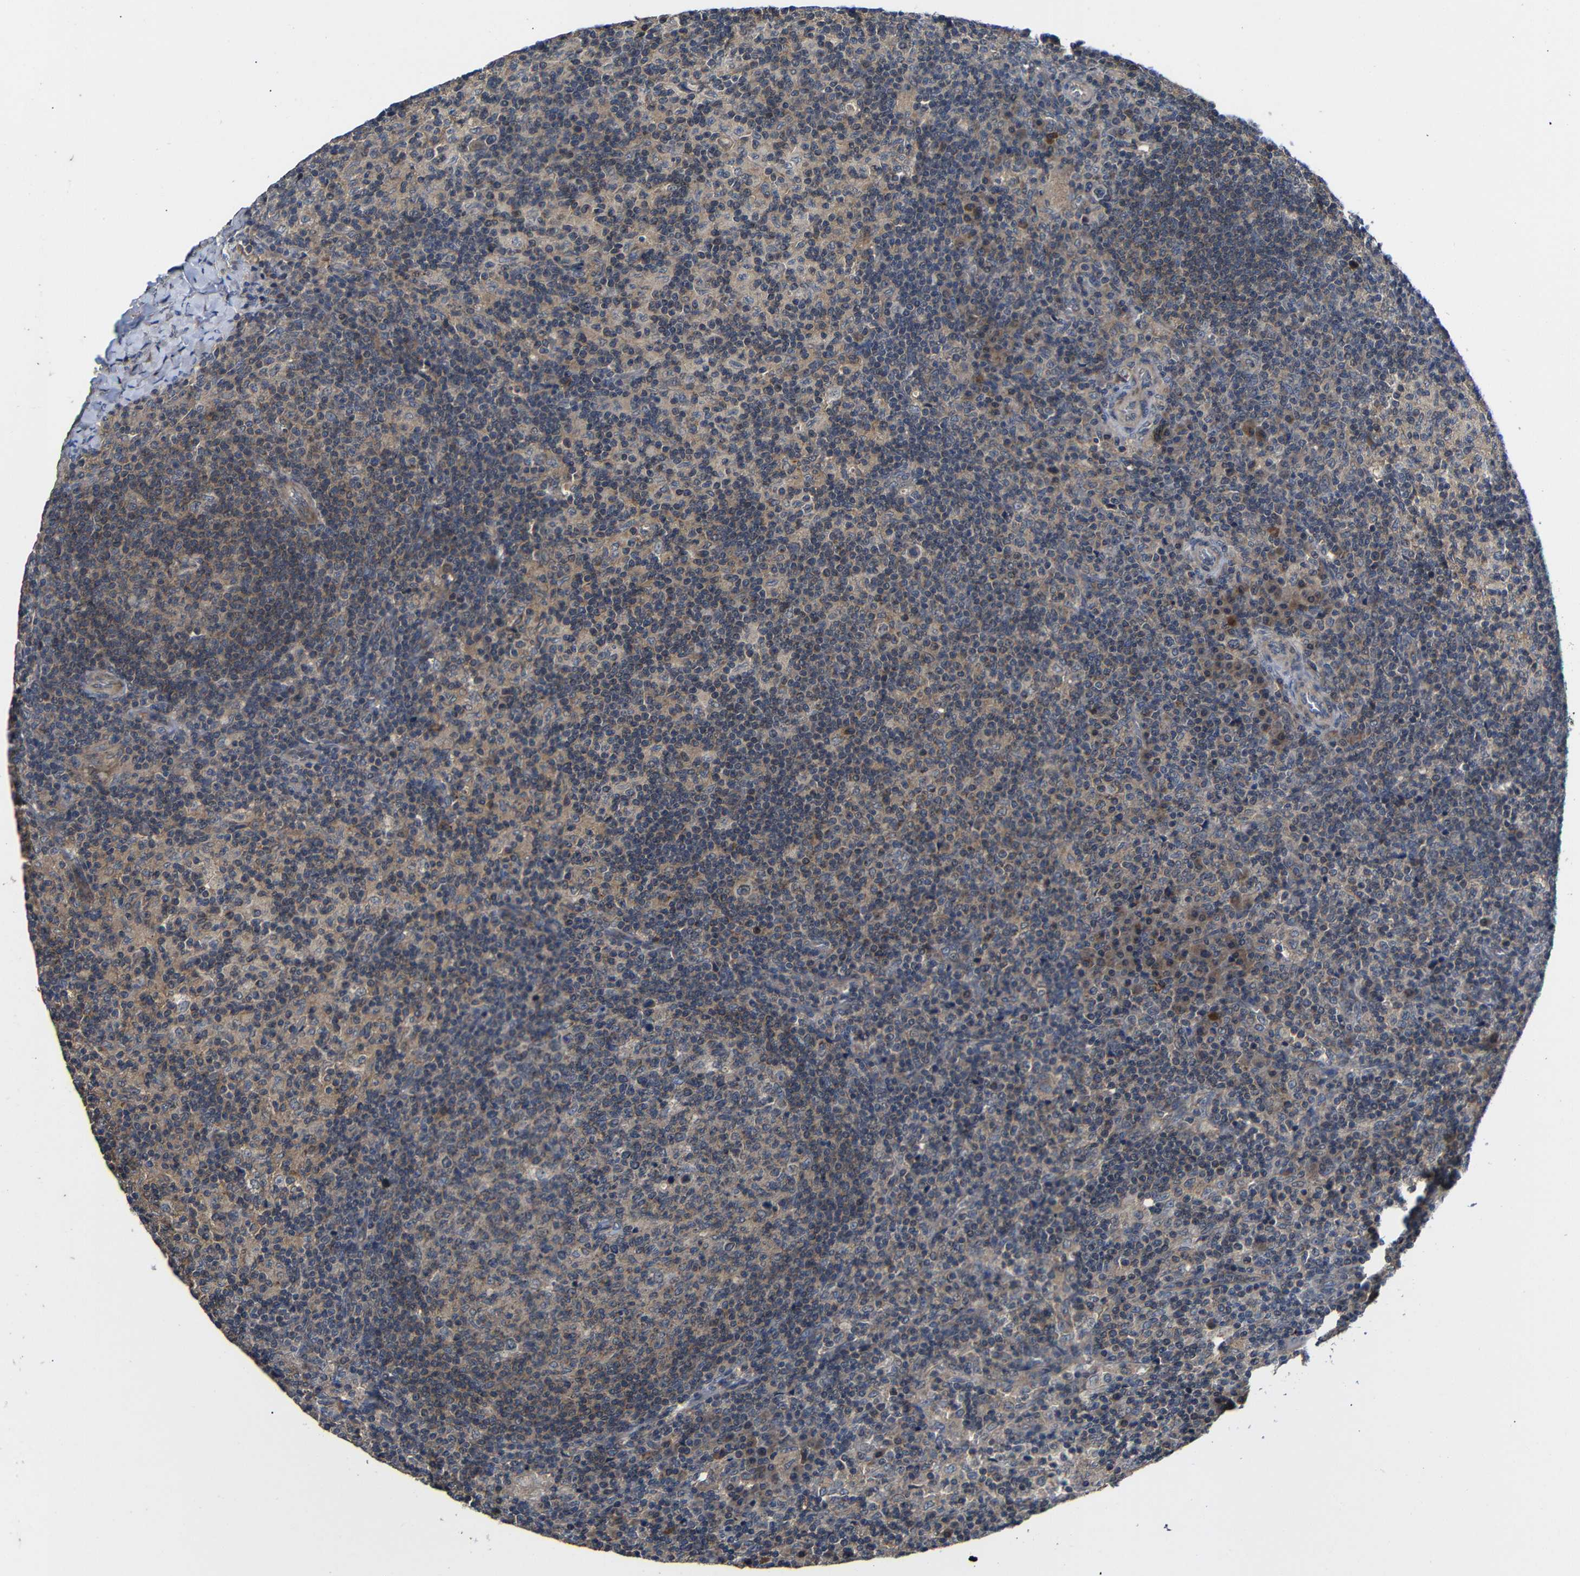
{"staining": {"intensity": "weak", "quantity": ">75%", "location": "cytoplasmic/membranous"}, "tissue": "lymph node", "cell_type": "Germinal center cells", "image_type": "normal", "snomed": [{"axis": "morphology", "description": "Normal tissue, NOS"}, {"axis": "morphology", "description": "Inflammation, NOS"}, {"axis": "topography", "description": "Lymph node"}], "caption": "The immunohistochemical stain shows weak cytoplasmic/membranous positivity in germinal center cells of normal lymph node. (DAB IHC with brightfield microscopy, high magnification).", "gene": "LPAR5", "patient": {"sex": "male", "age": 55}}